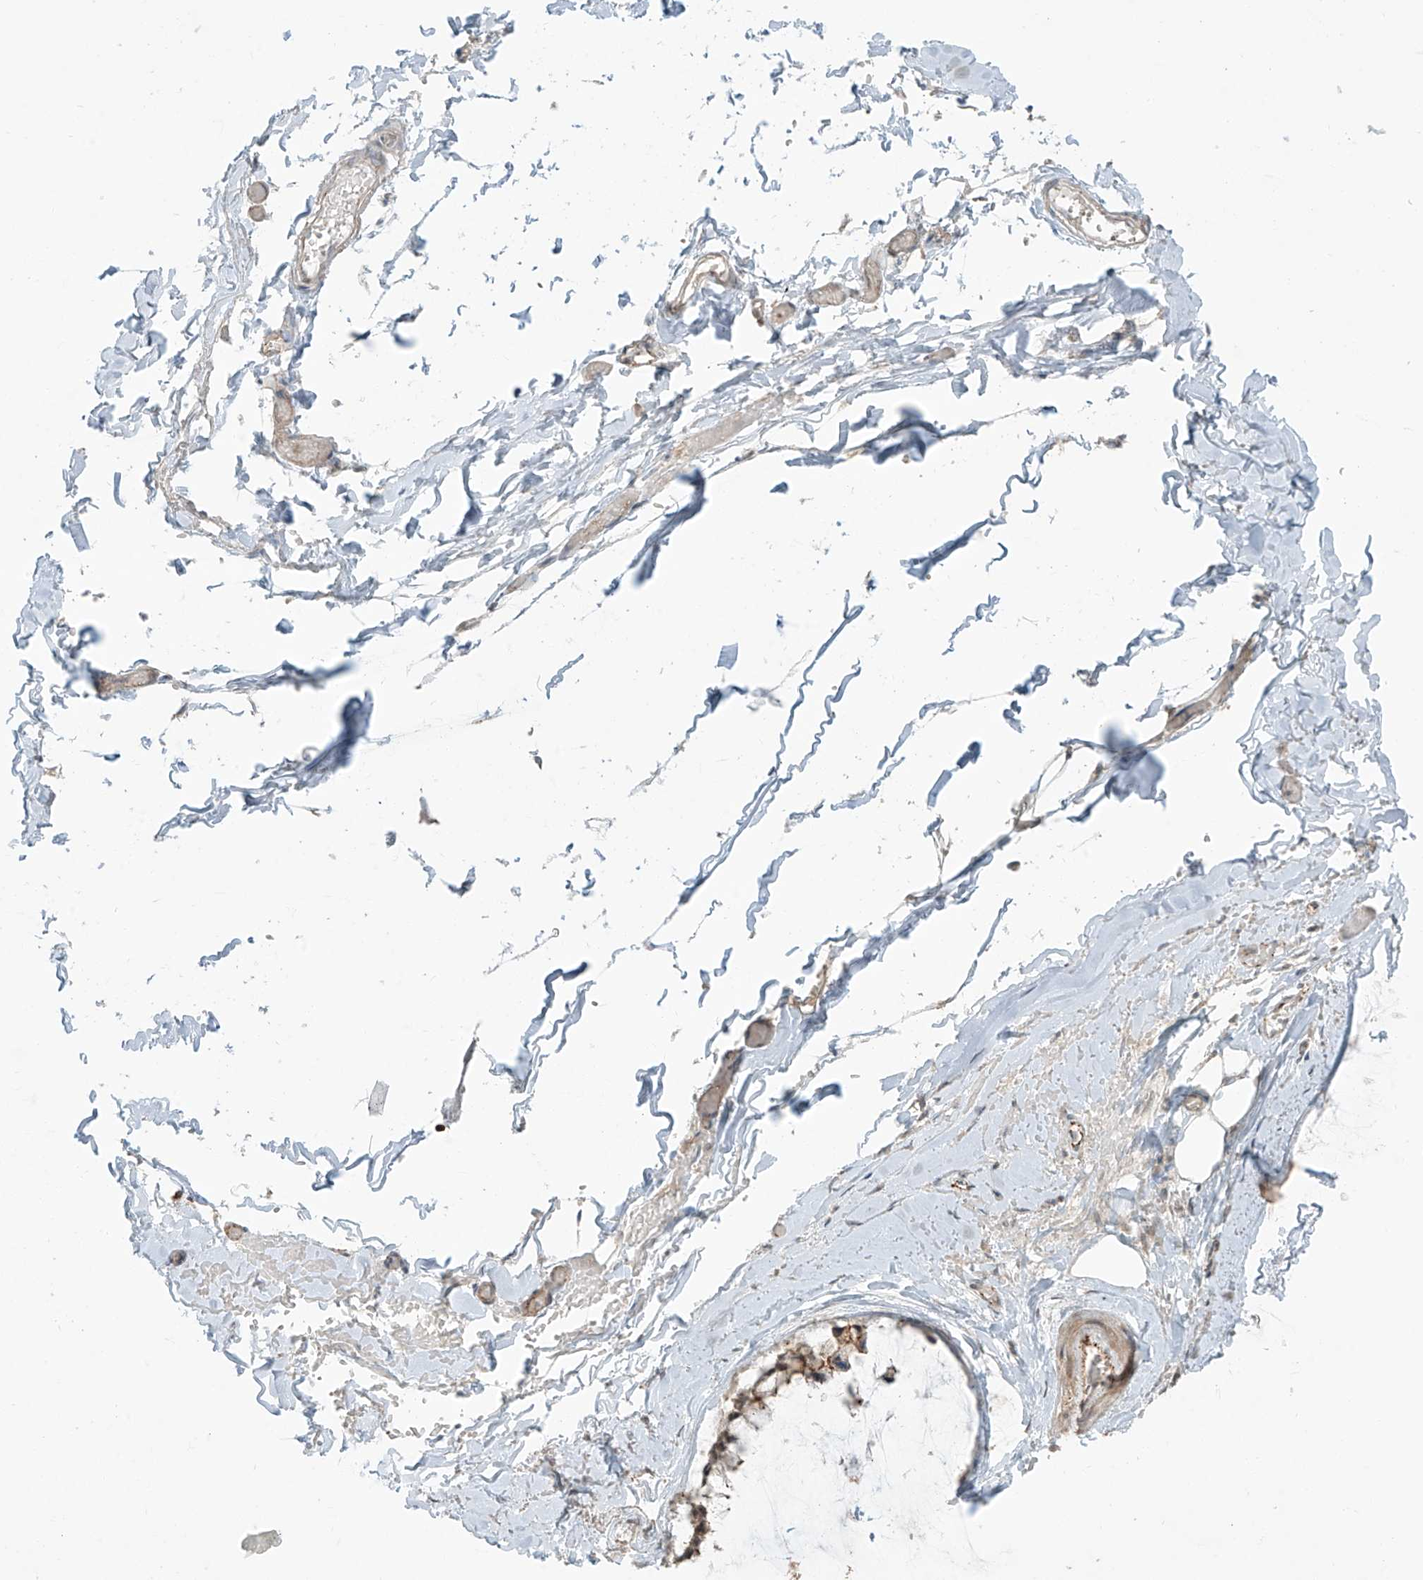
{"staining": {"intensity": "moderate", "quantity": "25%-75%", "location": "cytoplasmic/membranous"}, "tissue": "ovarian cancer", "cell_type": "Tumor cells", "image_type": "cancer", "snomed": [{"axis": "morphology", "description": "Cystadenocarcinoma, mucinous, NOS"}, {"axis": "topography", "description": "Ovary"}], "caption": "Protein analysis of mucinous cystadenocarcinoma (ovarian) tissue exhibits moderate cytoplasmic/membranous expression in approximately 25%-75% of tumor cells.", "gene": "ZNF16", "patient": {"sex": "female", "age": 39}}